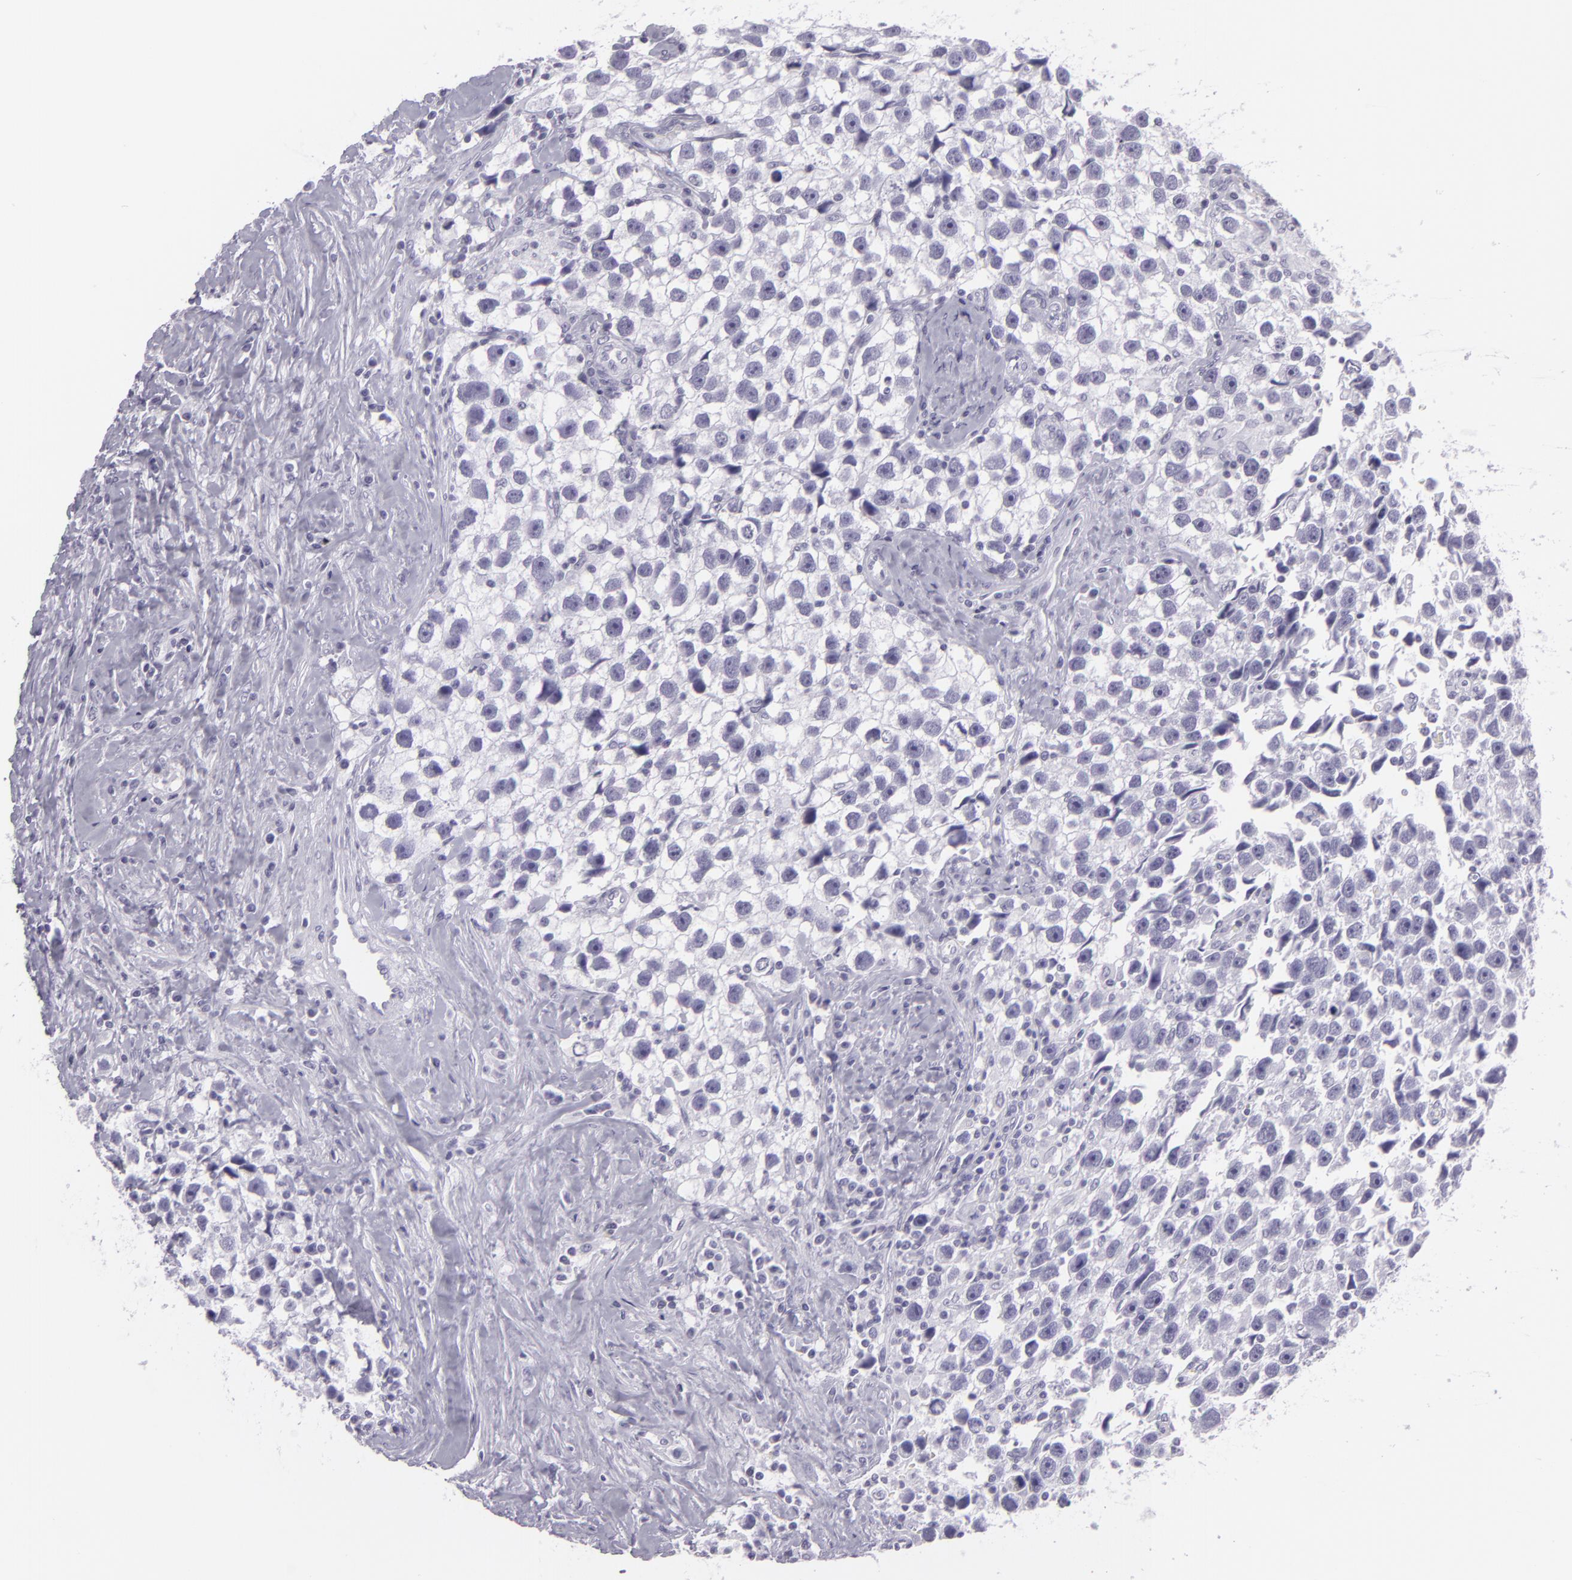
{"staining": {"intensity": "negative", "quantity": "none", "location": "none"}, "tissue": "testis cancer", "cell_type": "Tumor cells", "image_type": "cancer", "snomed": [{"axis": "morphology", "description": "Seminoma, NOS"}, {"axis": "topography", "description": "Testis"}], "caption": "DAB immunohistochemical staining of testis seminoma displays no significant expression in tumor cells. Brightfield microscopy of IHC stained with DAB (3,3'-diaminobenzidine) (brown) and hematoxylin (blue), captured at high magnification.", "gene": "MUC6", "patient": {"sex": "male", "age": 43}}